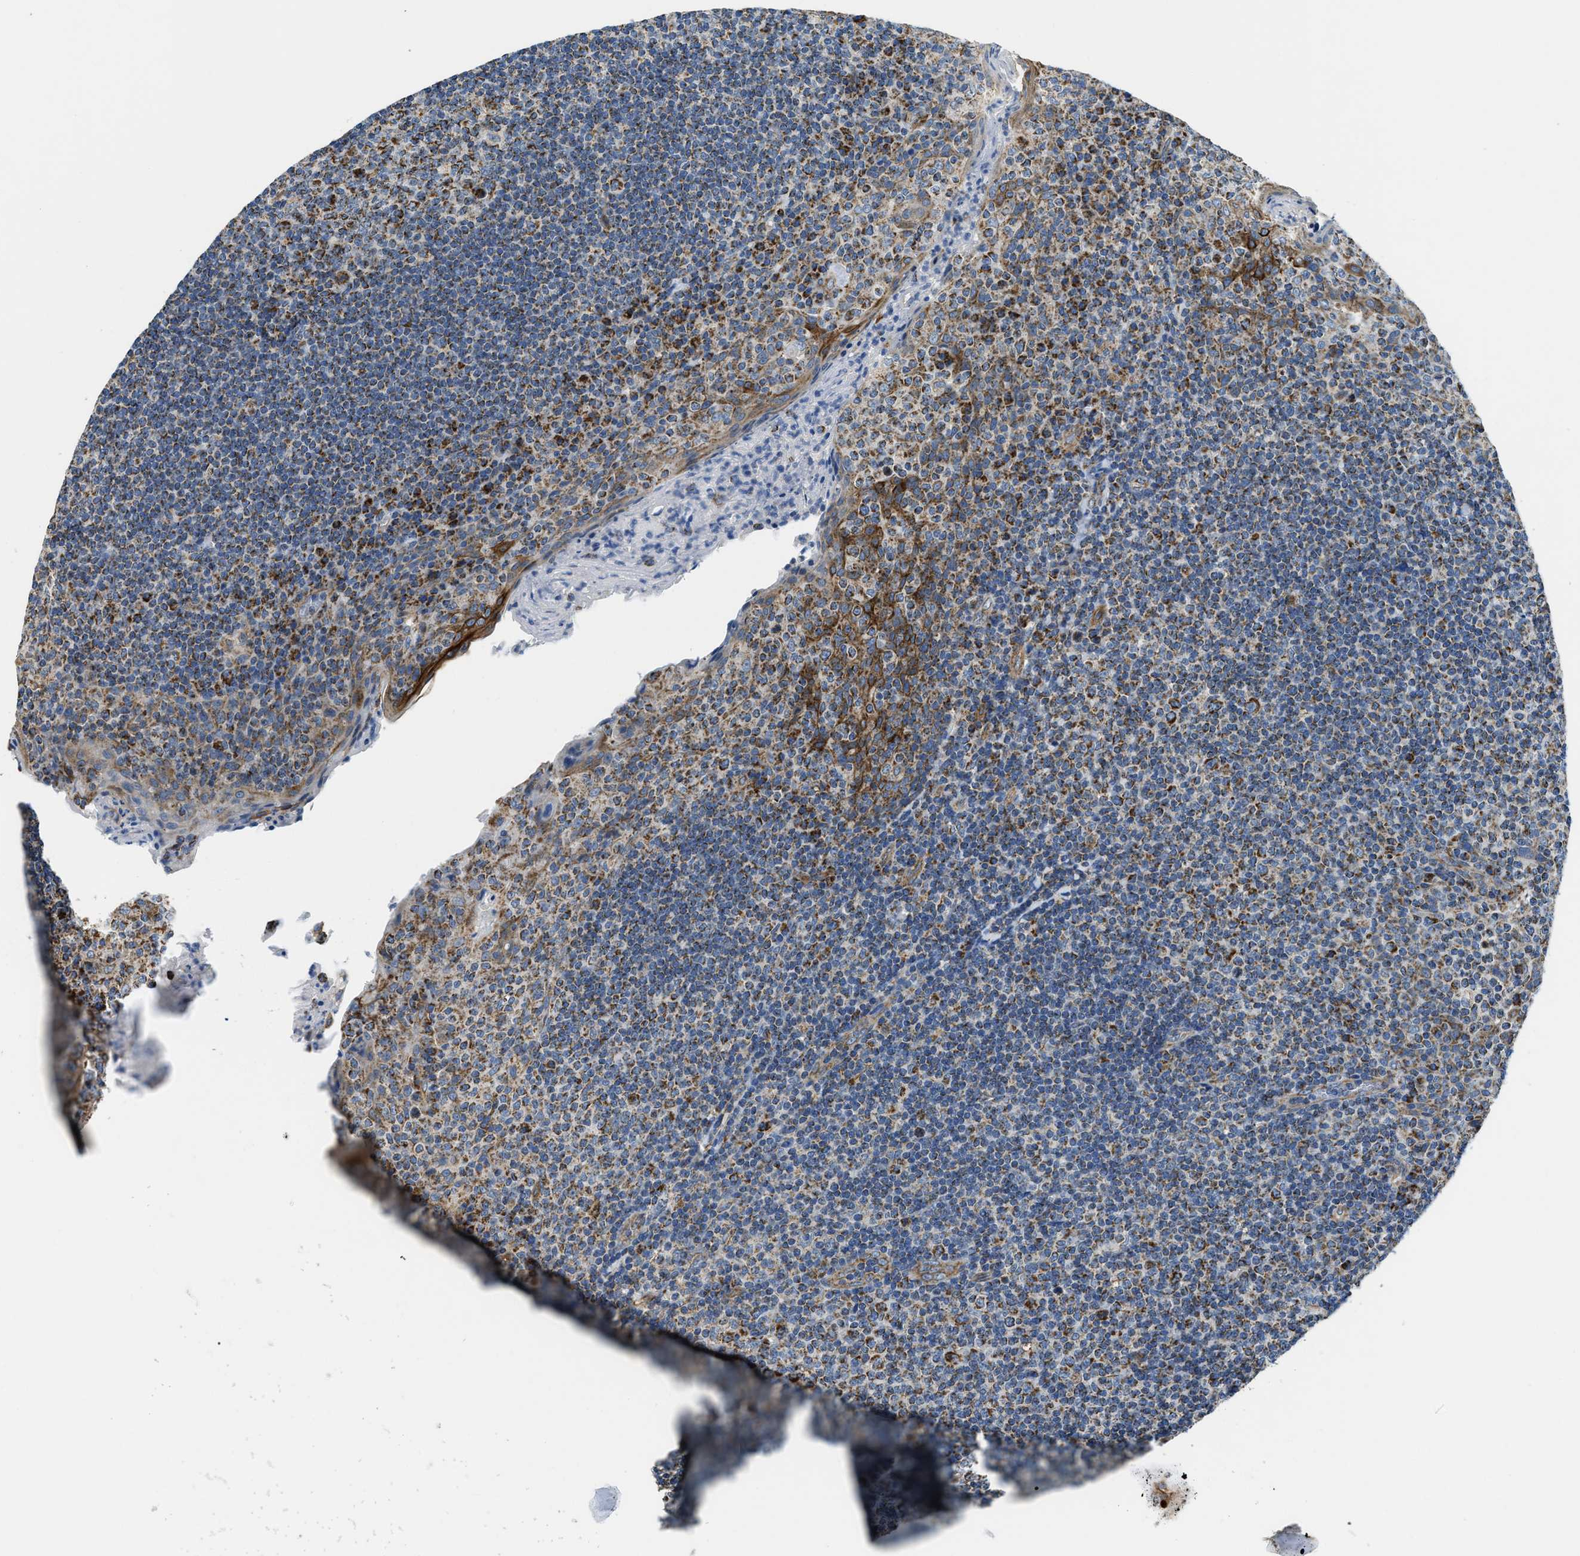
{"staining": {"intensity": "strong", "quantity": ">75%", "location": "cytoplasmic/membranous"}, "tissue": "tonsil", "cell_type": "Germinal center cells", "image_type": "normal", "snomed": [{"axis": "morphology", "description": "Normal tissue, NOS"}, {"axis": "topography", "description": "Tonsil"}], "caption": "This photomicrograph reveals IHC staining of unremarkable tonsil, with high strong cytoplasmic/membranous staining in approximately >75% of germinal center cells.", "gene": "STK33", "patient": {"sex": "male", "age": 17}}